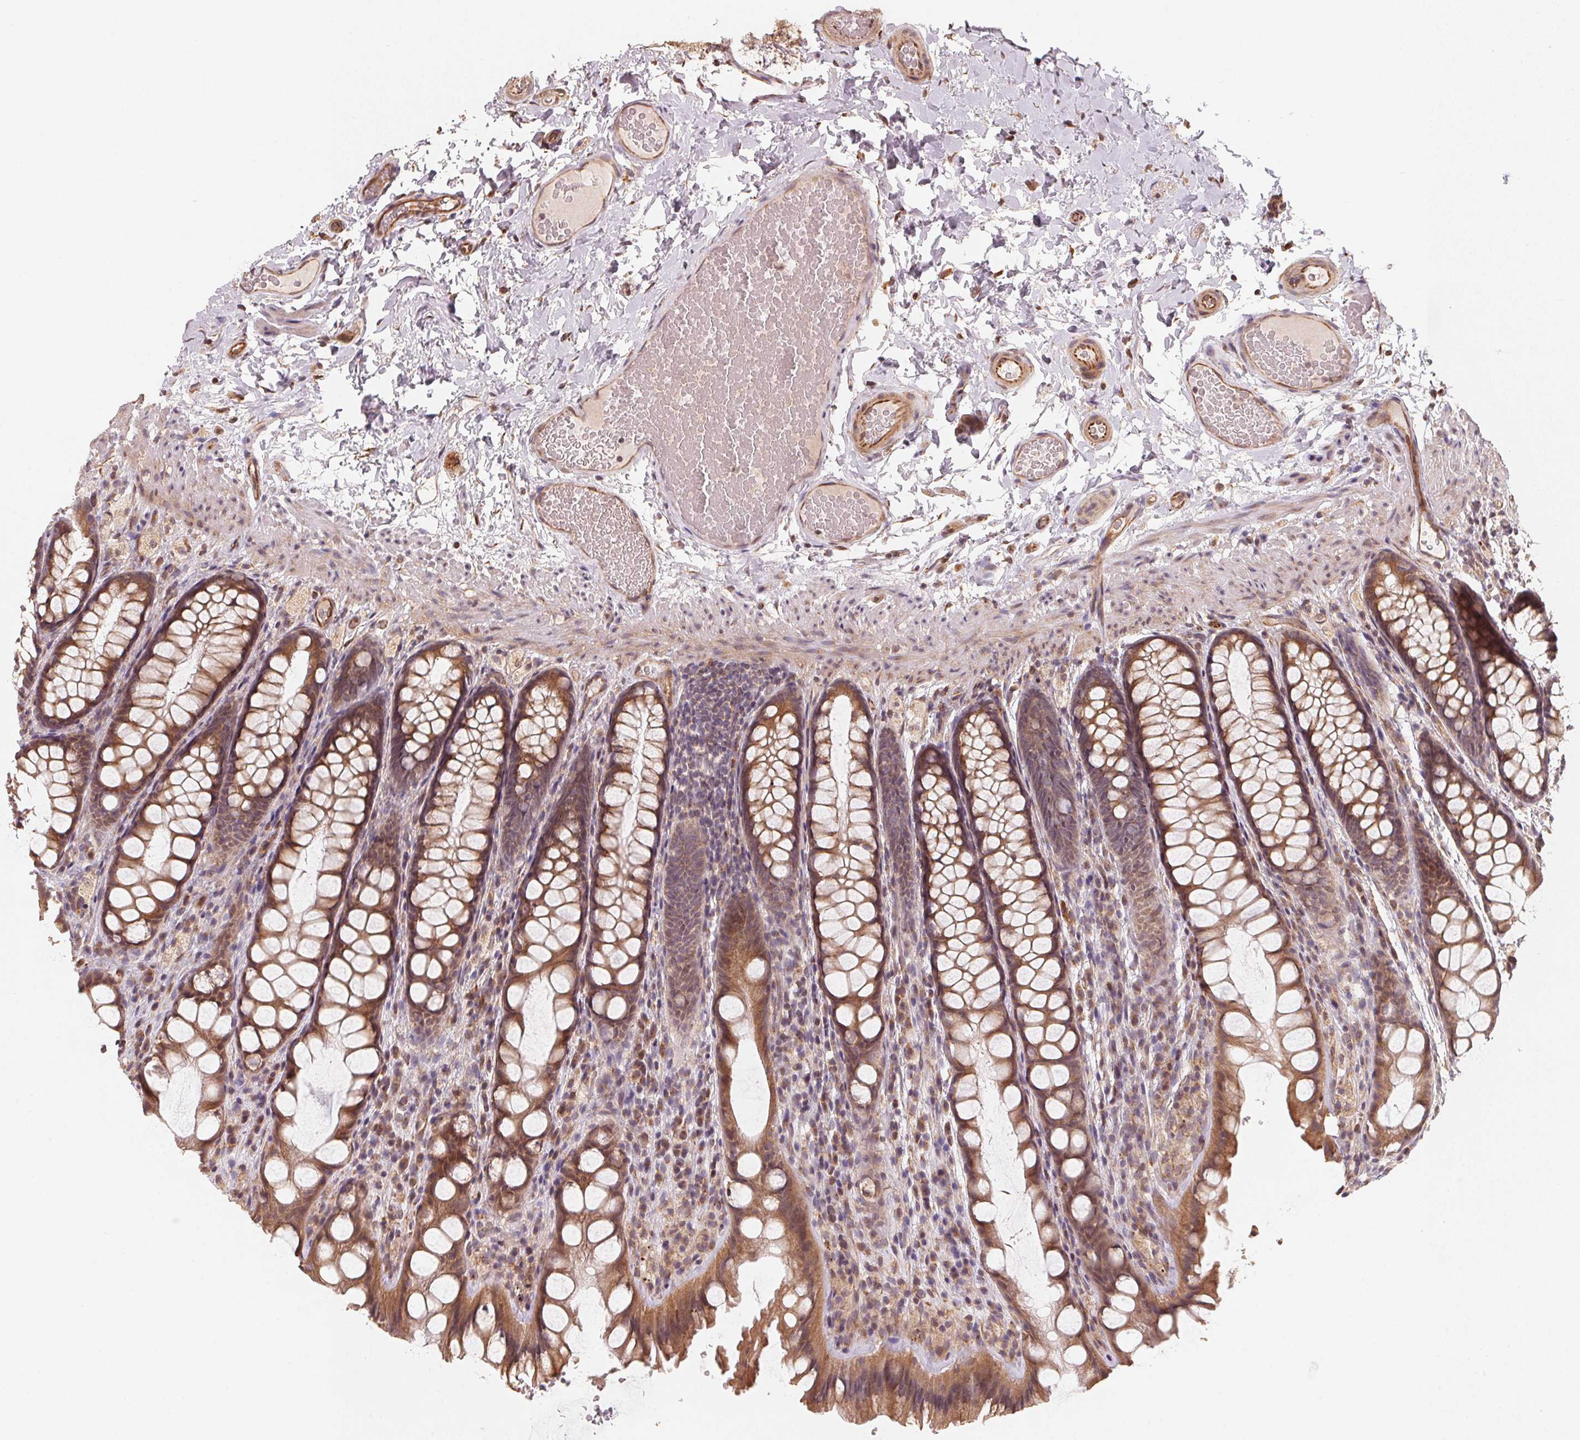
{"staining": {"intensity": "moderate", "quantity": ">75%", "location": "cytoplasmic/membranous"}, "tissue": "colon", "cell_type": "Endothelial cells", "image_type": "normal", "snomed": [{"axis": "morphology", "description": "Normal tissue, NOS"}, {"axis": "topography", "description": "Colon"}], "caption": "Colon stained with IHC reveals moderate cytoplasmic/membranous staining in about >75% of endothelial cells. Nuclei are stained in blue.", "gene": "TSPAN12", "patient": {"sex": "male", "age": 47}}